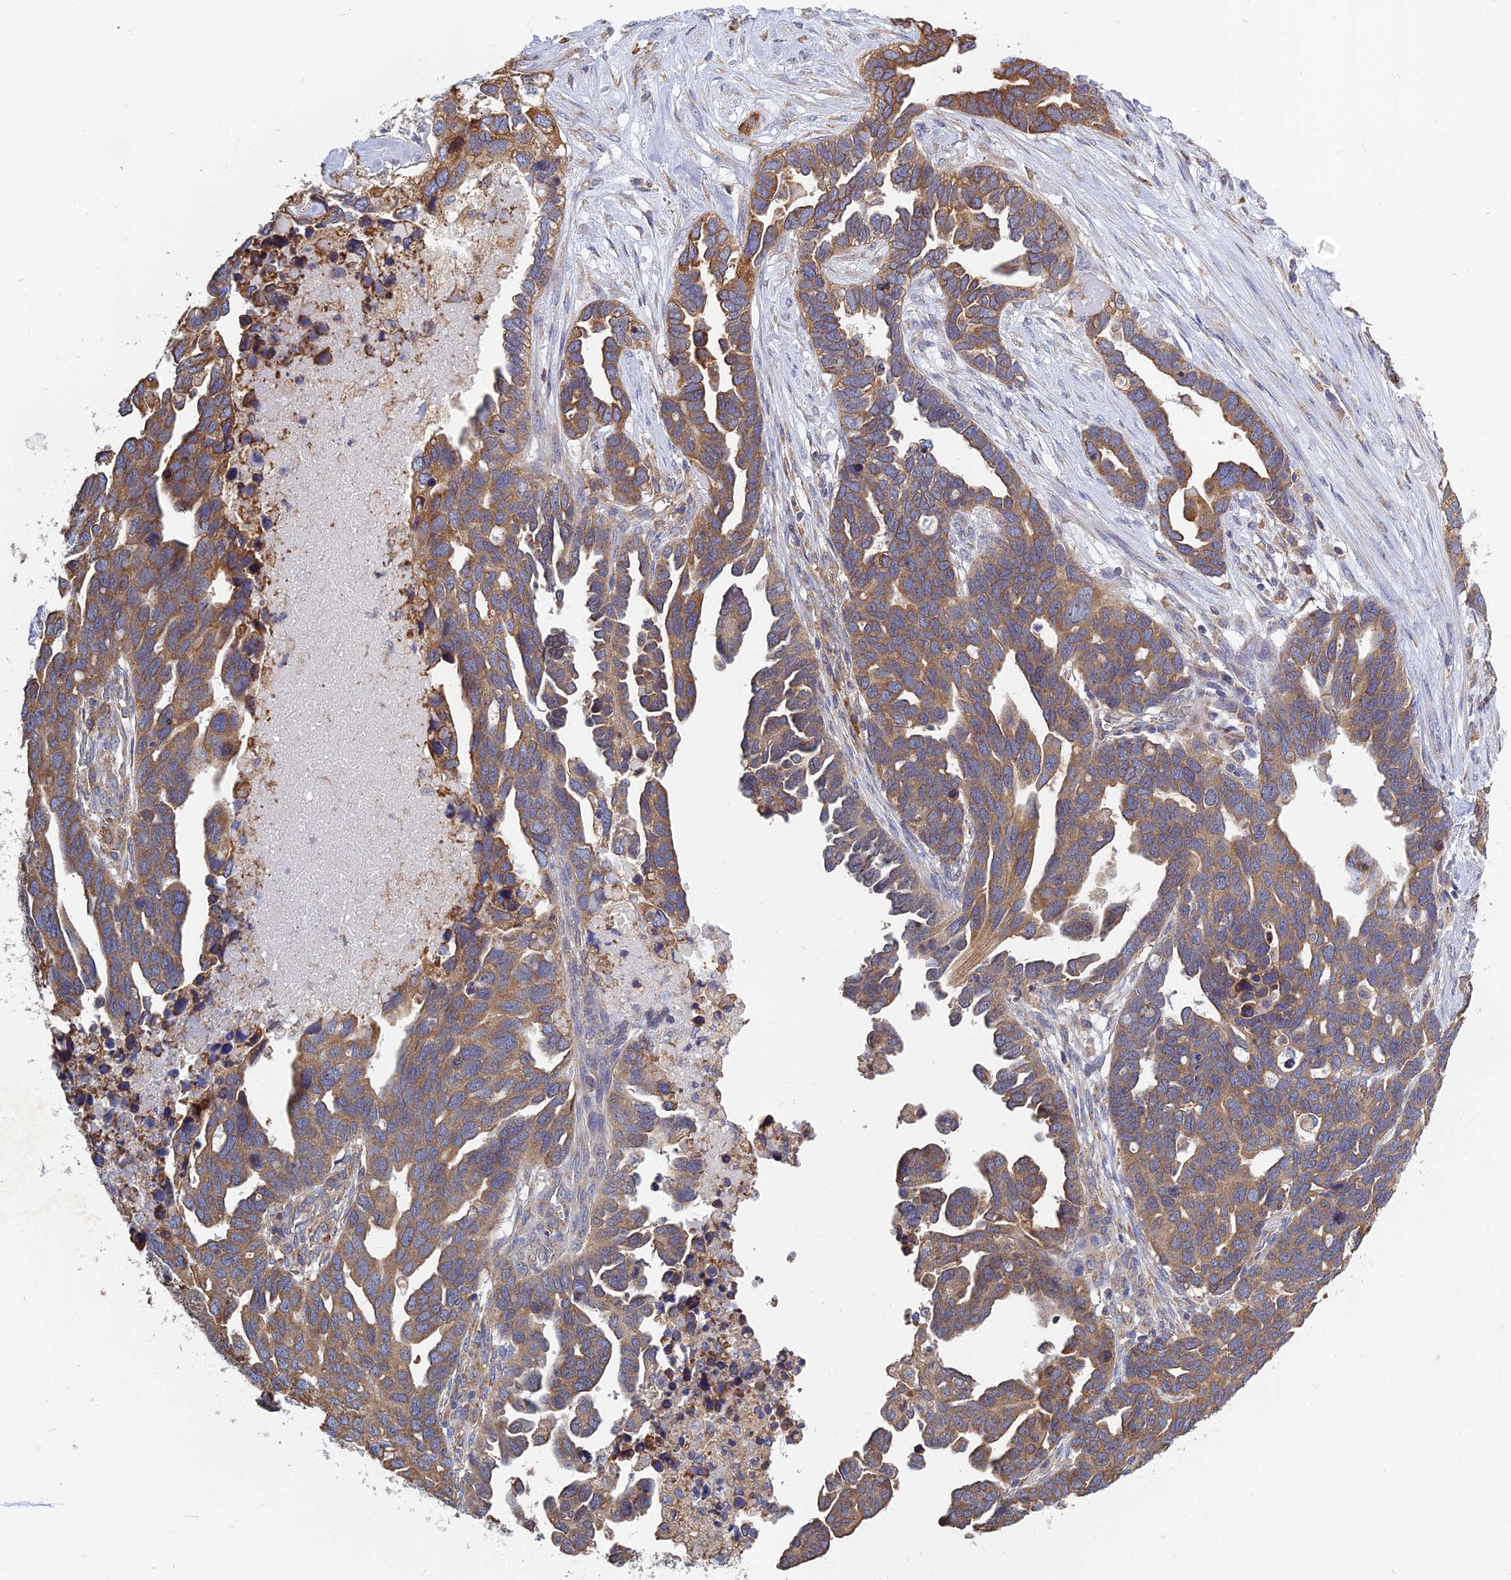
{"staining": {"intensity": "moderate", "quantity": ">75%", "location": "cytoplasmic/membranous"}, "tissue": "ovarian cancer", "cell_type": "Tumor cells", "image_type": "cancer", "snomed": [{"axis": "morphology", "description": "Cystadenocarcinoma, serous, NOS"}, {"axis": "topography", "description": "Ovary"}], "caption": "Ovarian serous cystadenocarcinoma stained with a brown dye exhibits moderate cytoplasmic/membranous positive positivity in approximately >75% of tumor cells.", "gene": "KIAA1143", "patient": {"sex": "female", "age": 54}}